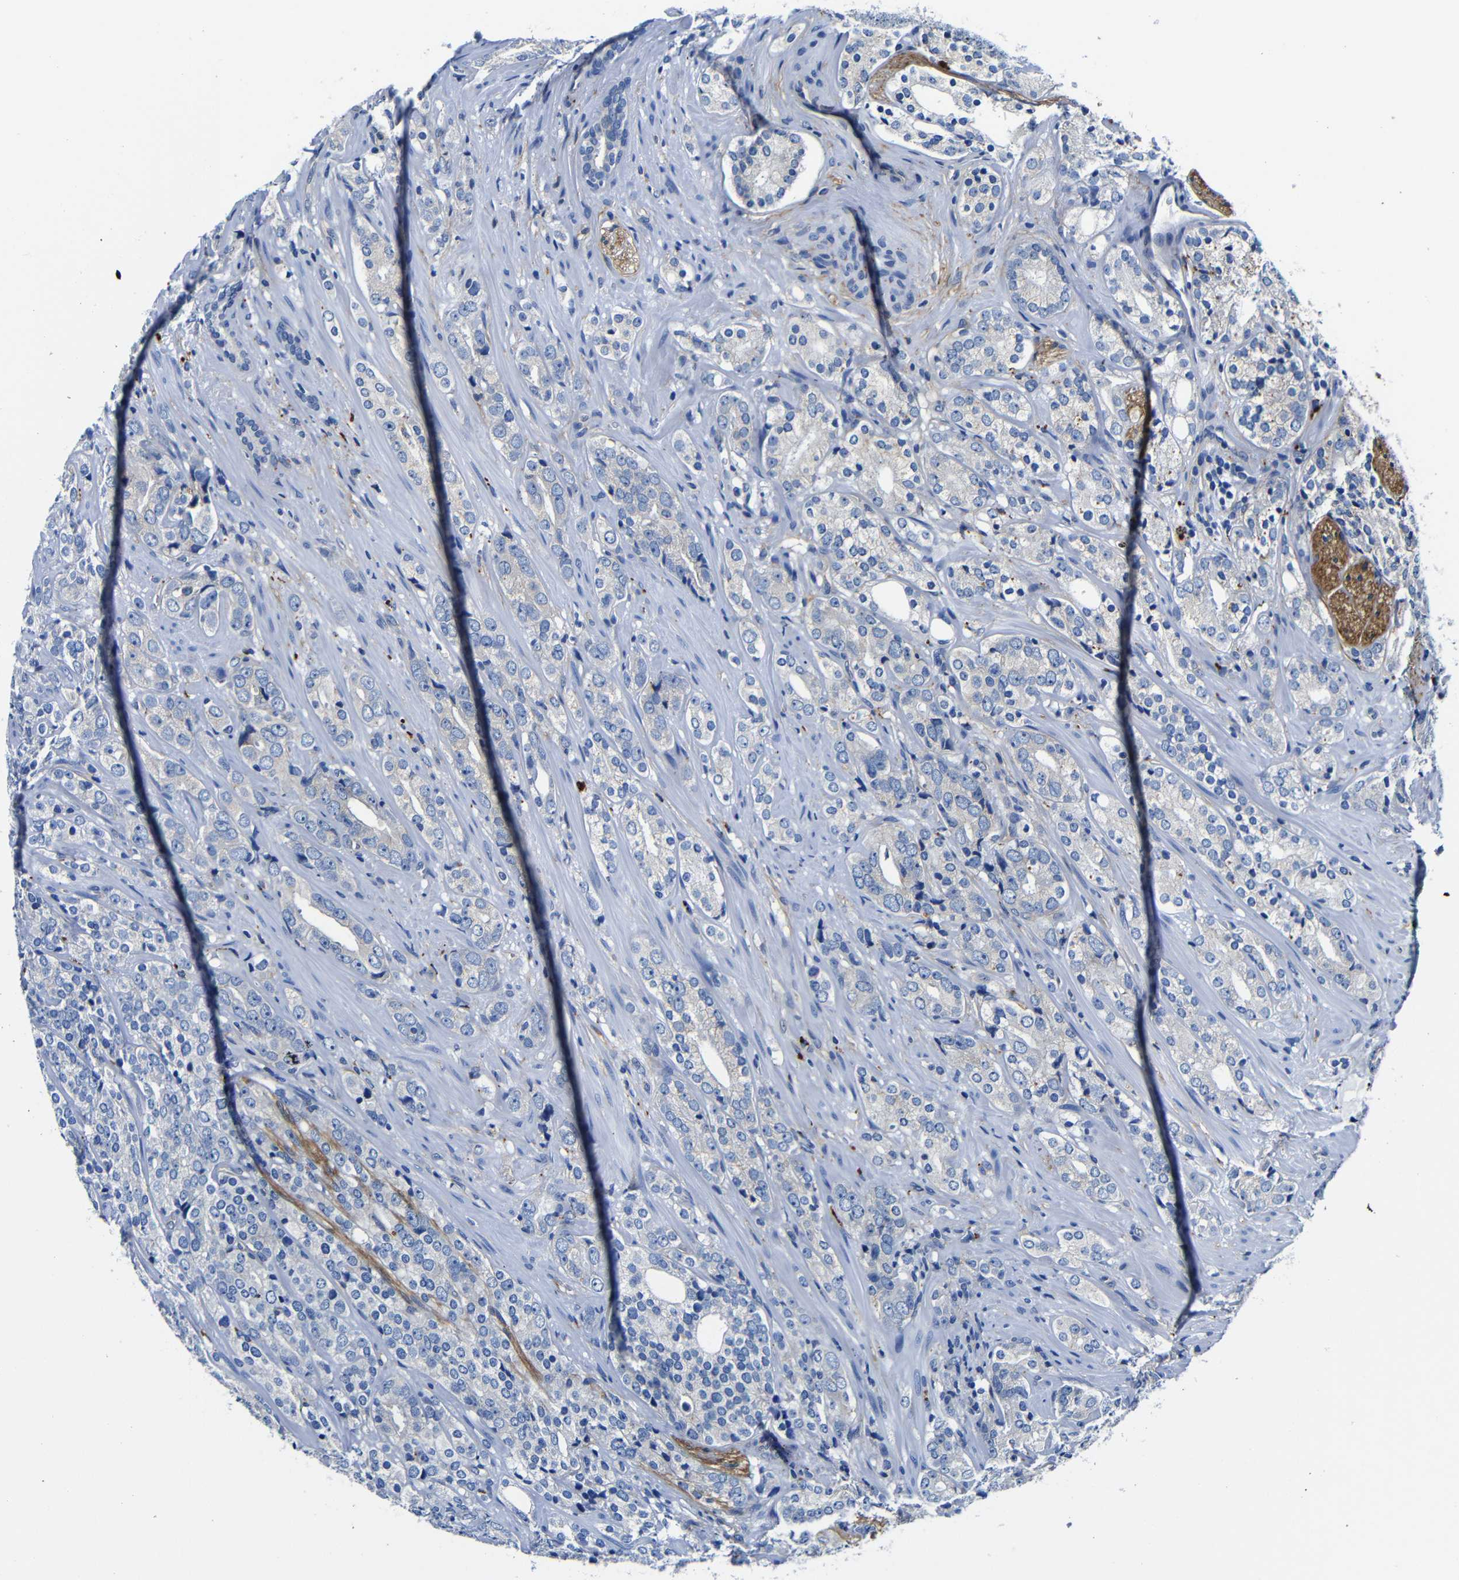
{"staining": {"intensity": "negative", "quantity": "none", "location": "none"}, "tissue": "prostate cancer", "cell_type": "Tumor cells", "image_type": "cancer", "snomed": [{"axis": "morphology", "description": "Adenocarcinoma, High grade"}, {"axis": "topography", "description": "Prostate"}], "caption": "Immunohistochemical staining of human prostate cancer (high-grade adenocarcinoma) displays no significant expression in tumor cells.", "gene": "GIMAP2", "patient": {"sex": "male", "age": 71}}